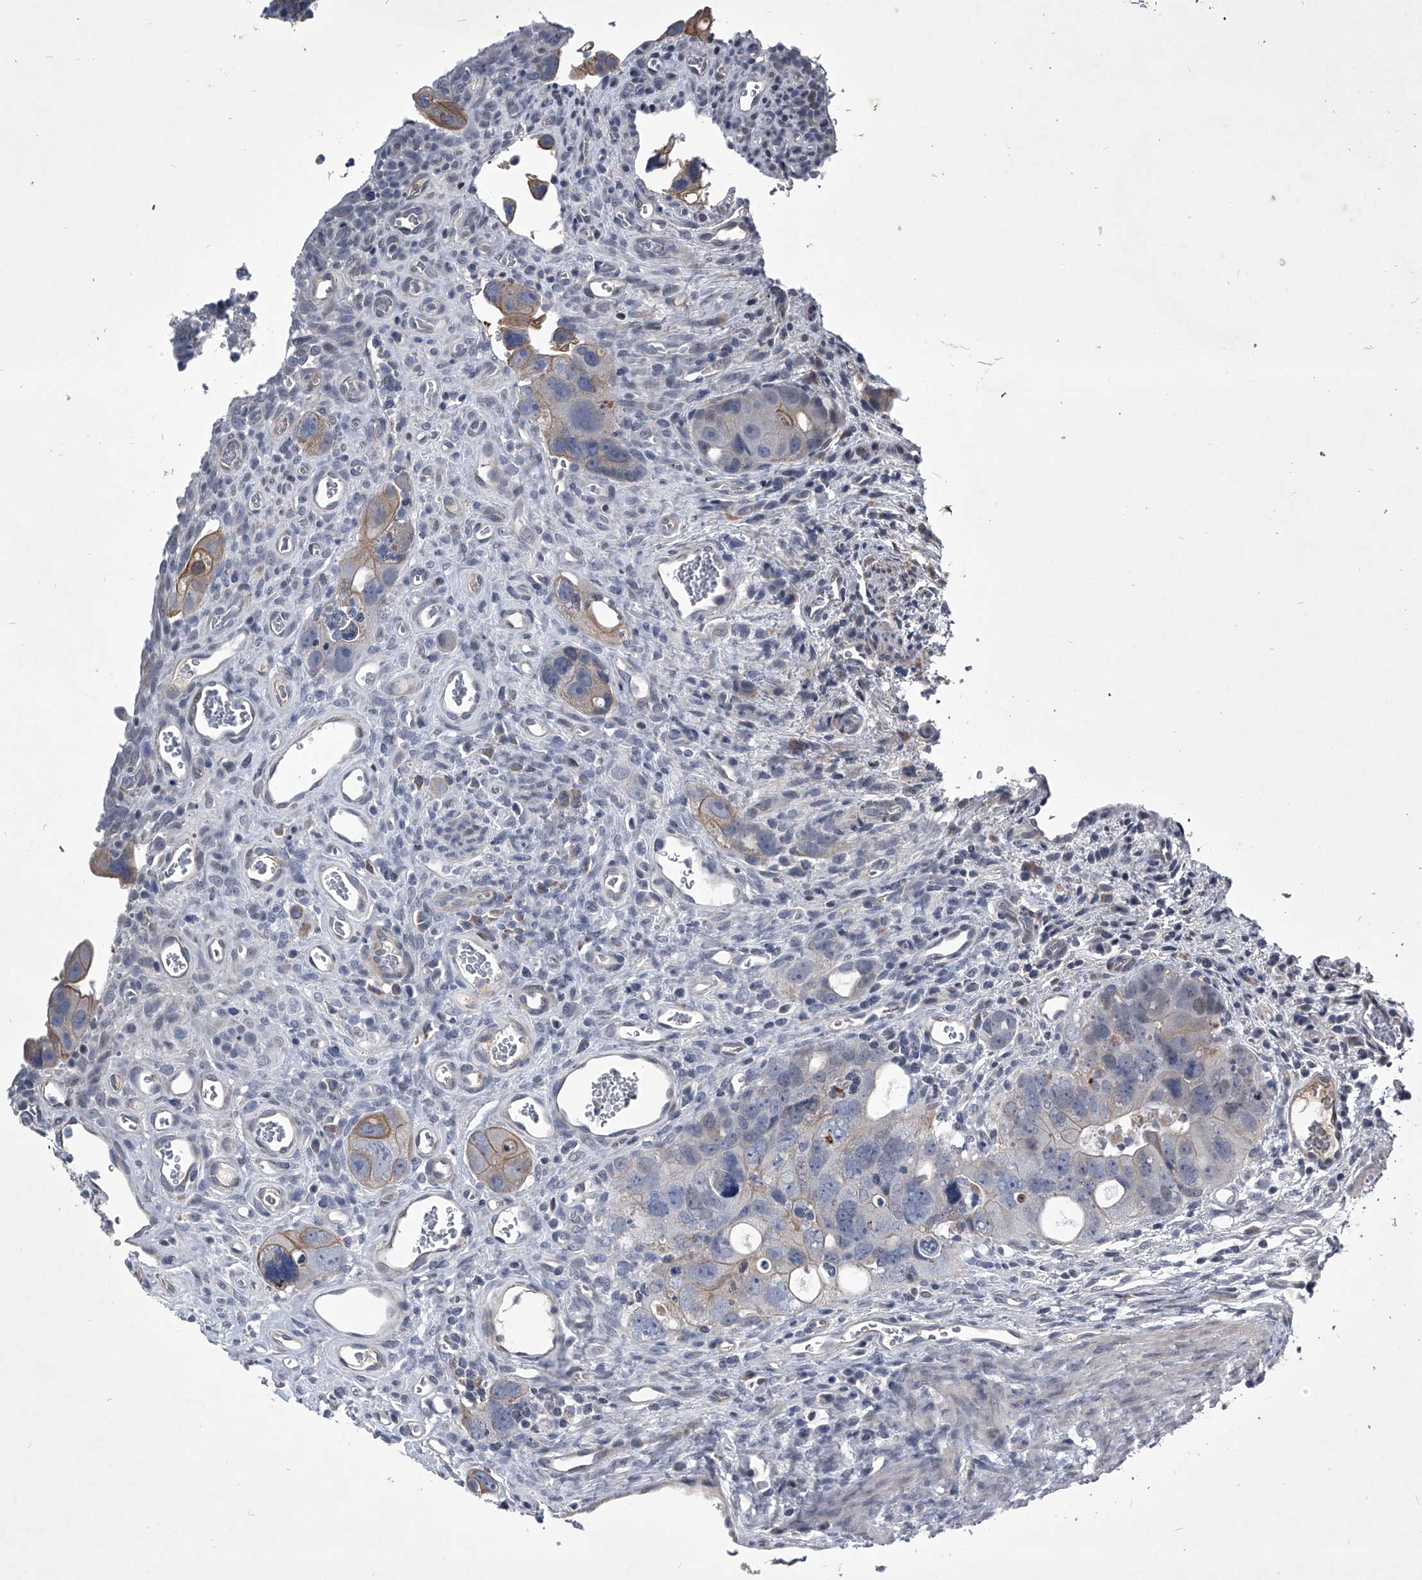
{"staining": {"intensity": "moderate", "quantity": "<25%", "location": "cytoplasmic/membranous"}, "tissue": "colorectal cancer", "cell_type": "Tumor cells", "image_type": "cancer", "snomed": [{"axis": "morphology", "description": "Adenocarcinoma, NOS"}, {"axis": "topography", "description": "Rectum"}], "caption": "Protein analysis of adenocarcinoma (colorectal) tissue displays moderate cytoplasmic/membranous staining in approximately <25% of tumor cells. (DAB = brown stain, brightfield microscopy at high magnification).", "gene": "ZNF76", "patient": {"sex": "male", "age": 59}}